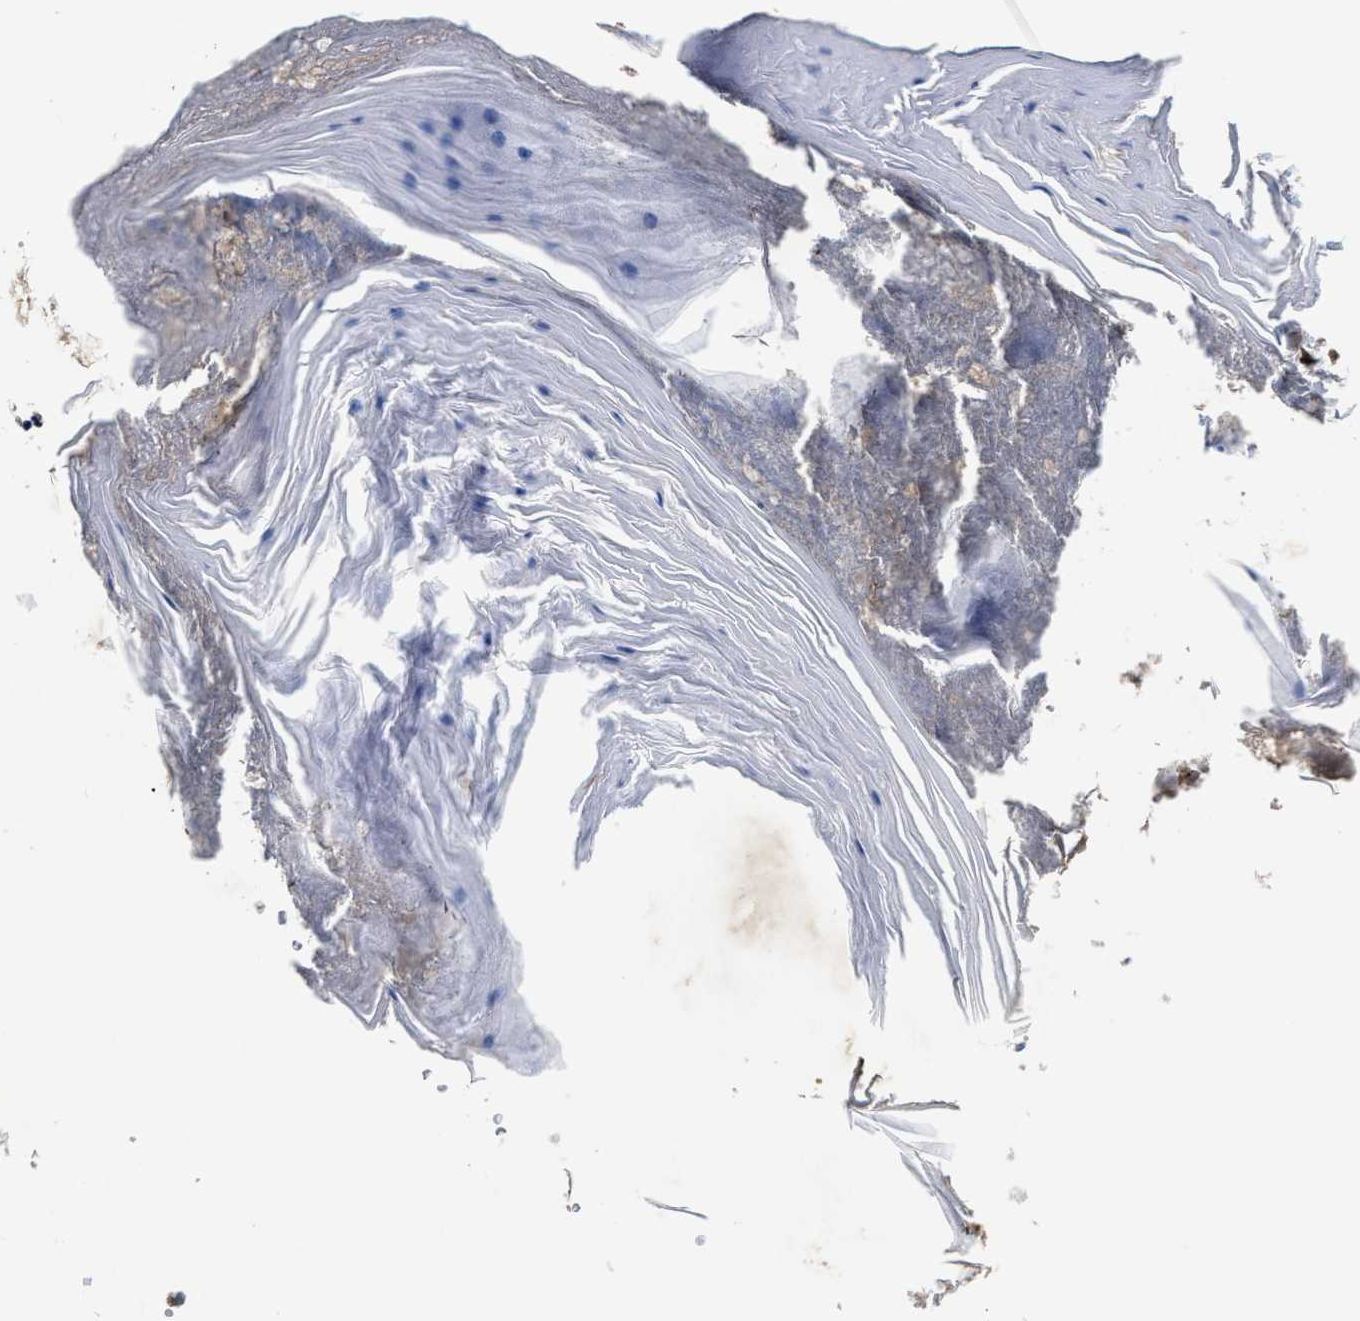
{"staining": {"intensity": "weak", "quantity": "<25%", "location": "cytoplasmic/membranous"}, "tissue": "skin cancer", "cell_type": "Tumor cells", "image_type": "cancer", "snomed": [{"axis": "morphology", "description": "Squamous cell carcinoma, NOS"}, {"axis": "topography", "description": "Skin"}], "caption": "Immunohistochemistry image of squamous cell carcinoma (skin) stained for a protein (brown), which reveals no staining in tumor cells.", "gene": "SLC12A2", "patient": {"sex": "female", "age": 73}}